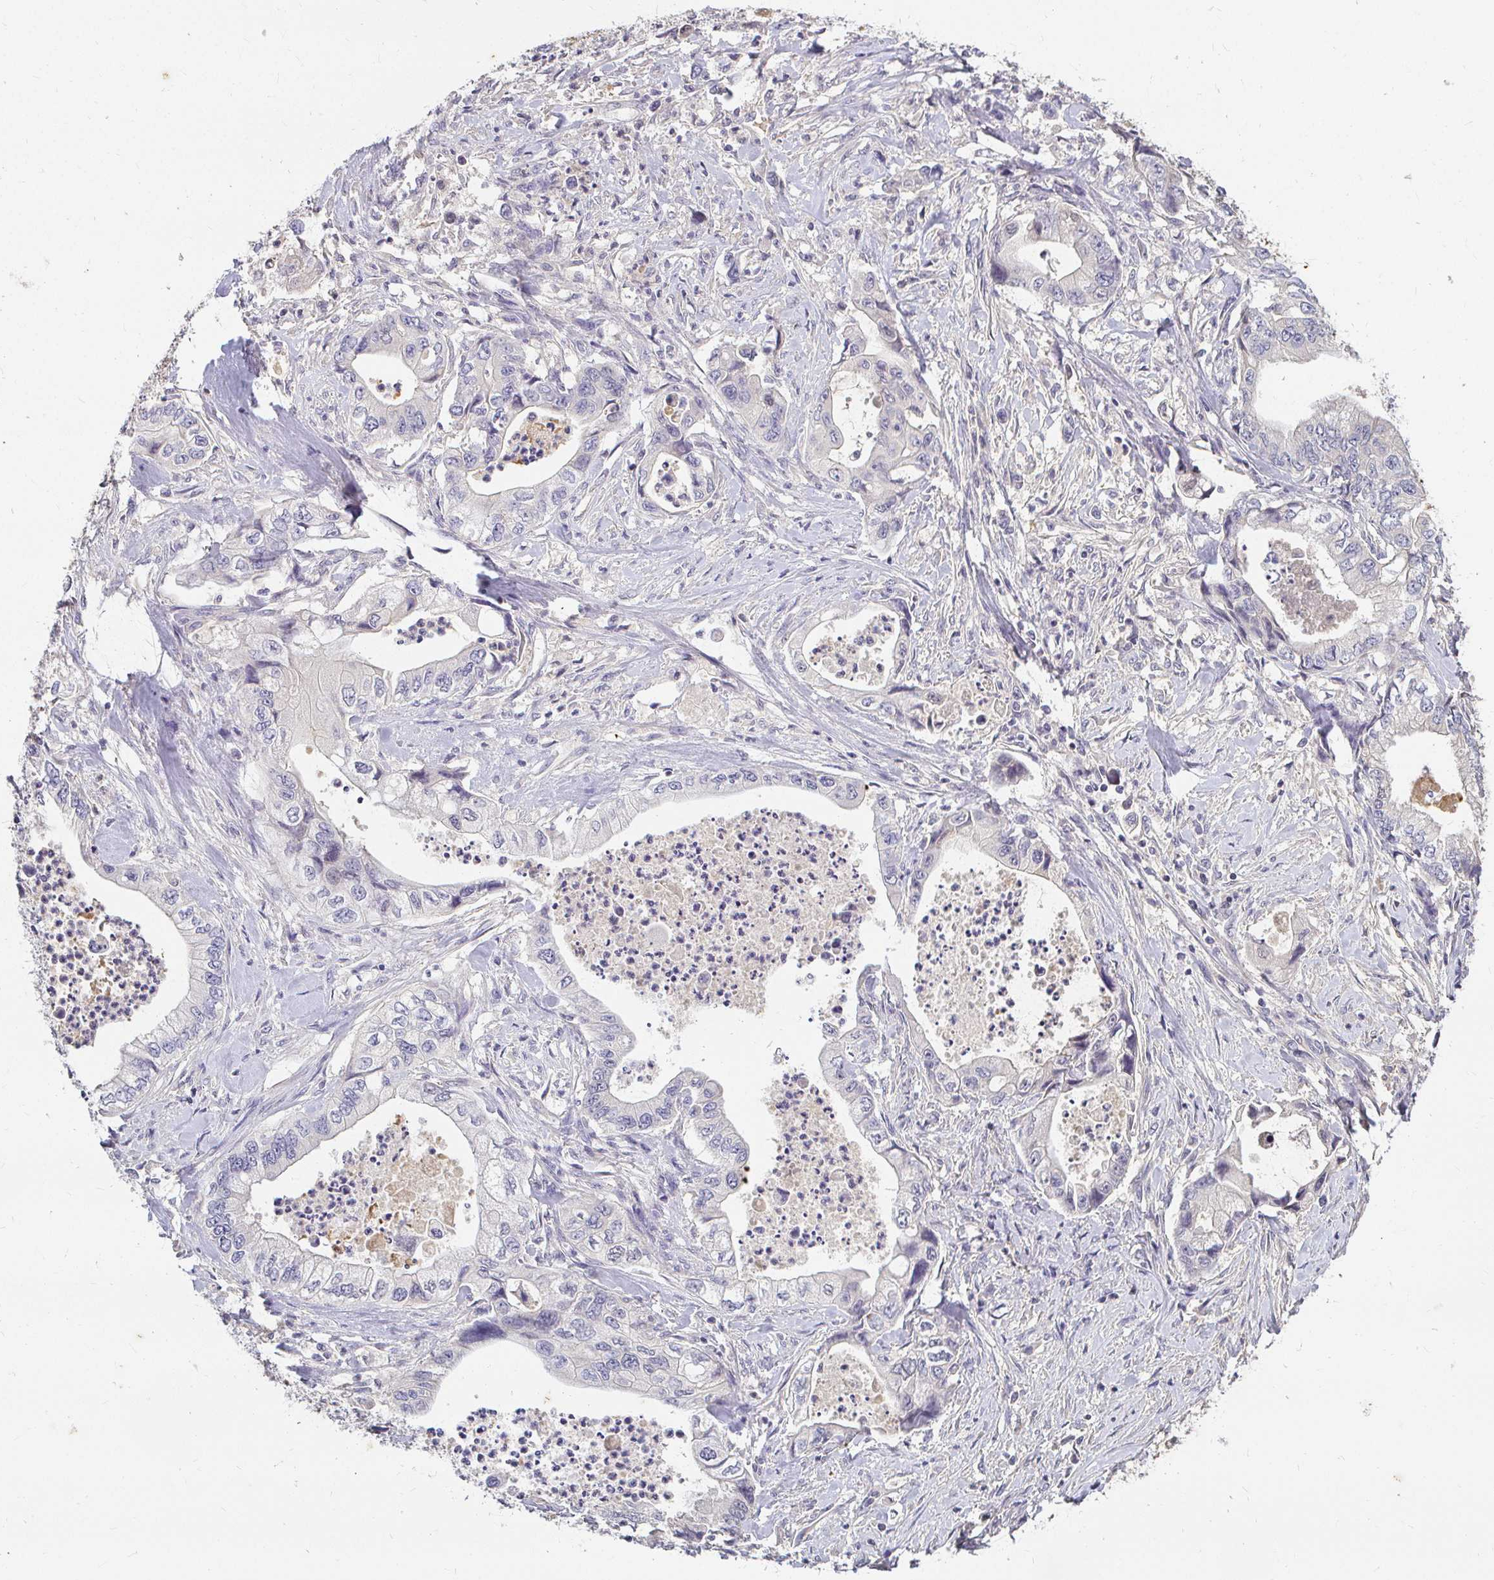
{"staining": {"intensity": "negative", "quantity": "none", "location": "none"}, "tissue": "stomach cancer", "cell_type": "Tumor cells", "image_type": "cancer", "snomed": [{"axis": "morphology", "description": "Adenocarcinoma, NOS"}, {"axis": "topography", "description": "Pancreas"}, {"axis": "topography", "description": "Stomach, upper"}], "caption": "The image displays no significant expression in tumor cells of stomach cancer (adenocarcinoma).", "gene": "LOXL4", "patient": {"sex": "male", "age": 77}}